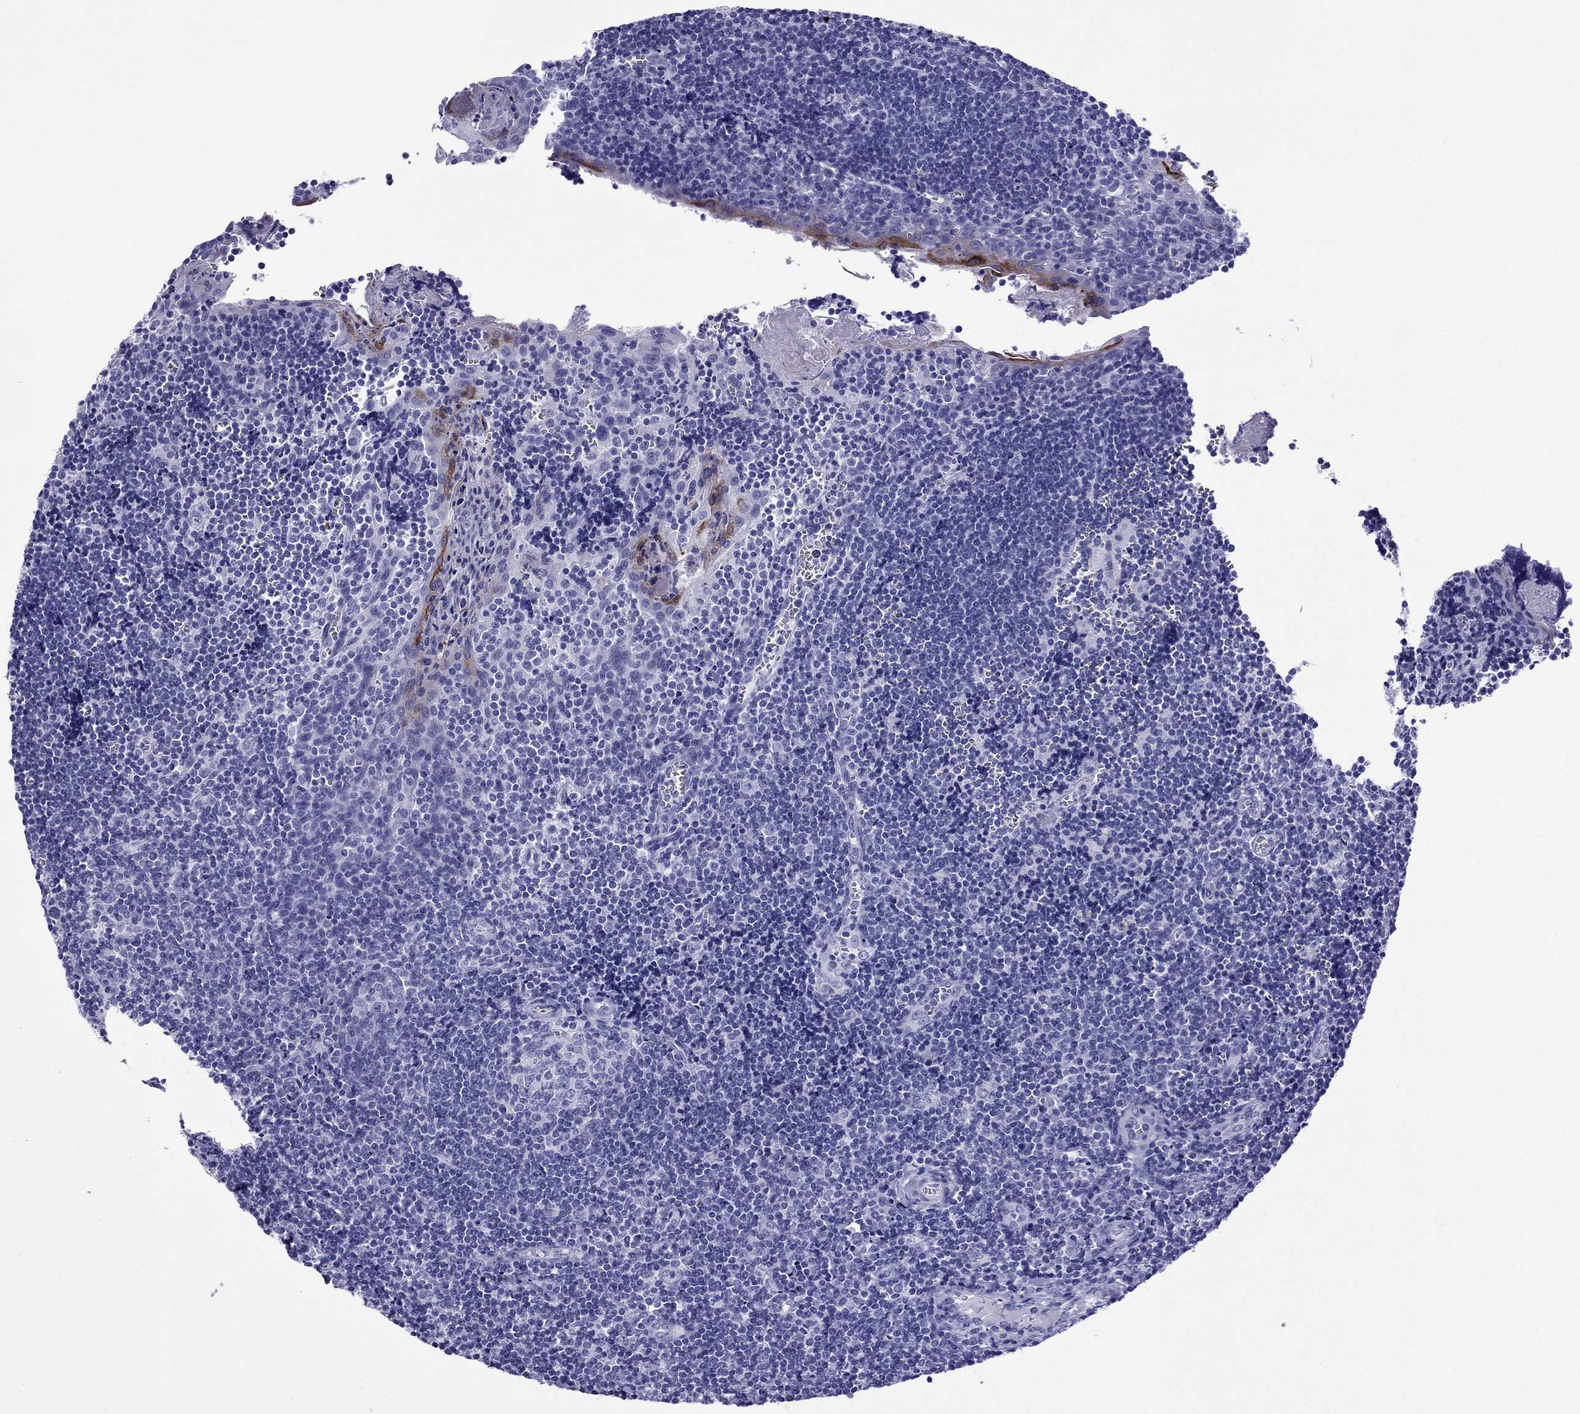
{"staining": {"intensity": "negative", "quantity": "none", "location": "none"}, "tissue": "tonsil", "cell_type": "Germinal center cells", "image_type": "normal", "snomed": [{"axis": "morphology", "description": "Normal tissue, NOS"}, {"axis": "morphology", "description": "Inflammation, NOS"}, {"axis": "topography", "description": "Tonsil"}], "caption": "Immunohistochemistry (IHC) of unremarkable tonsil displays no expression in germinal center cells.", "gene": "CRYBA1", "patient": {"sex": "female", "age": 31}}